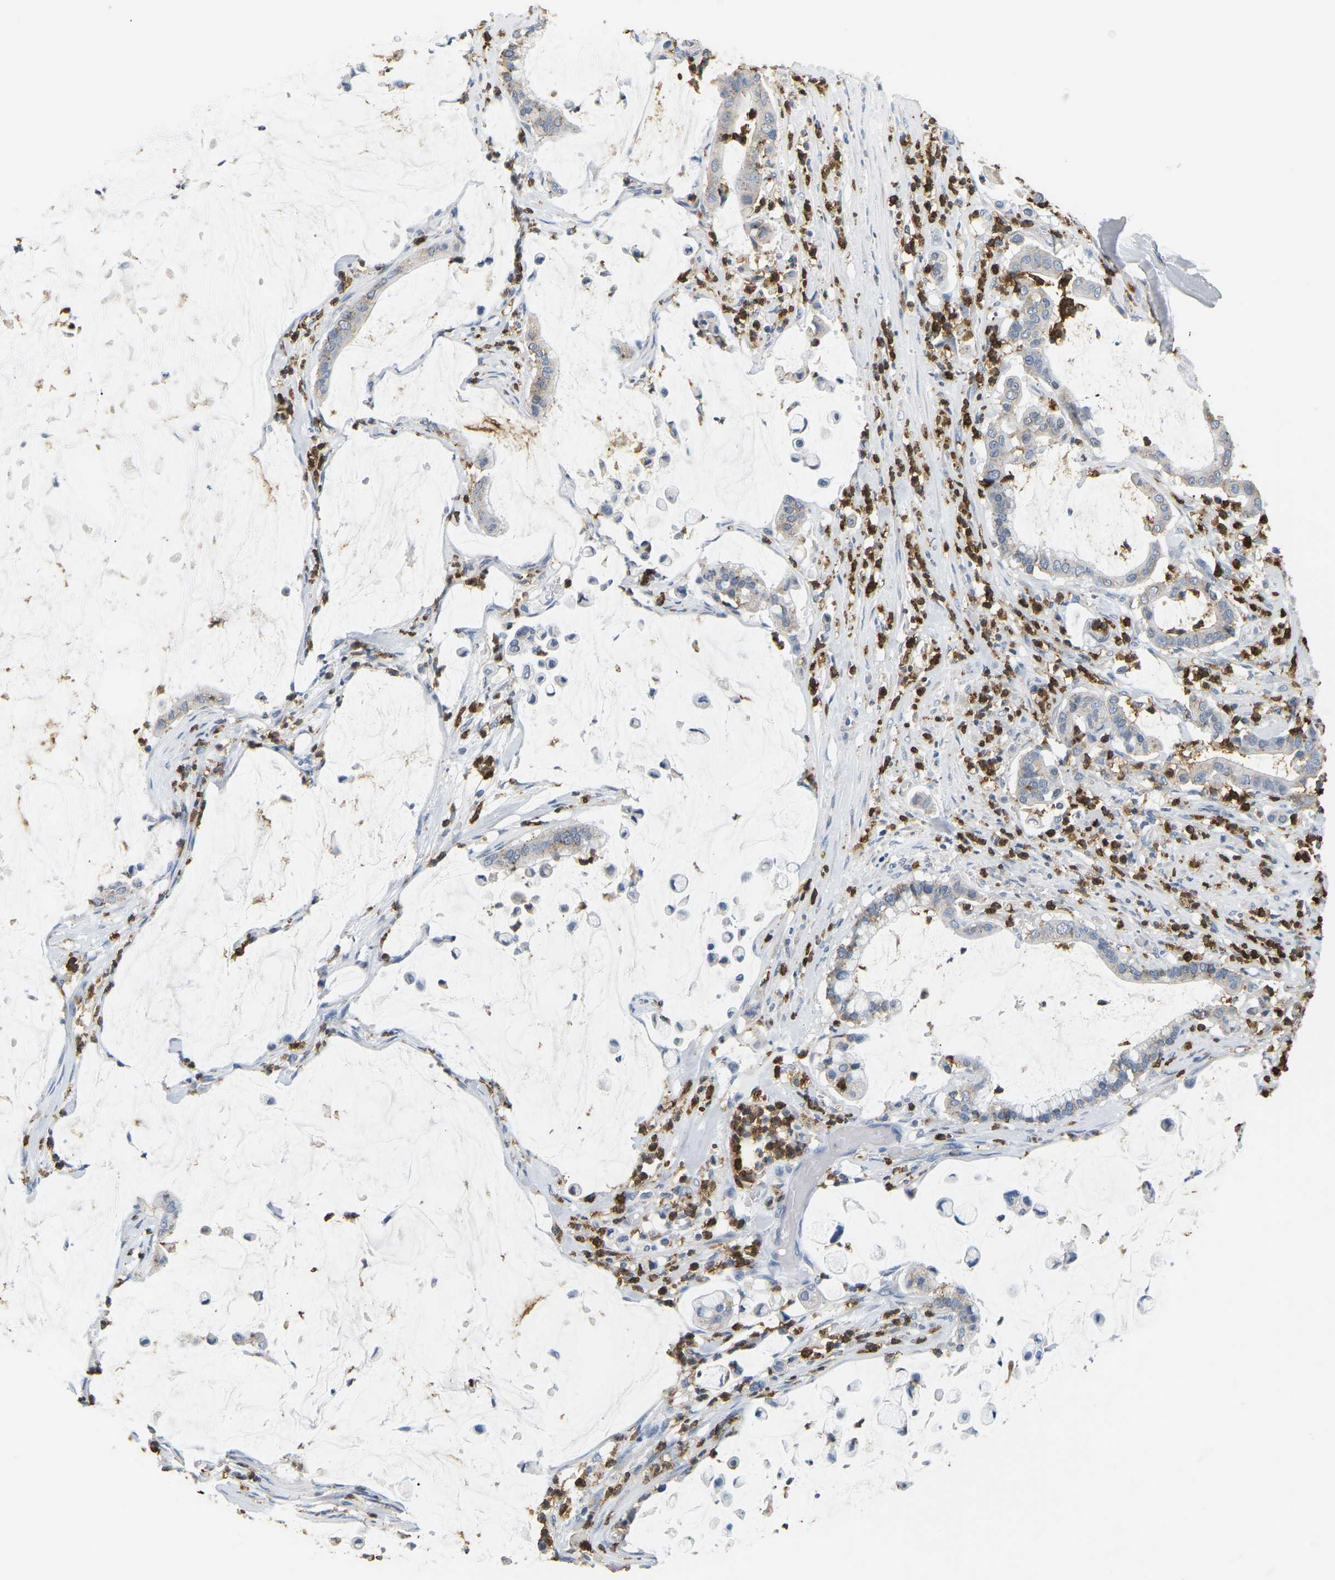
{"staining": {"intensity": "negative", "quantity": "none", "location": "none"}, "tissue": "pancreatic cancer", "cell_type": "Tumor cells", "image_type": "cancer", "snomed": [{"axis": "morphology", "description": "Adenocarcinoma, NOS"}, {"axis": "topography", "description": "Pancreas"}], "caption": "Image shows no protein expression in tumor cells of adenocarcinoma (pancreatic) tissue.", "gene": "ADM", "patient": {"sex": "male", "age": 41}}